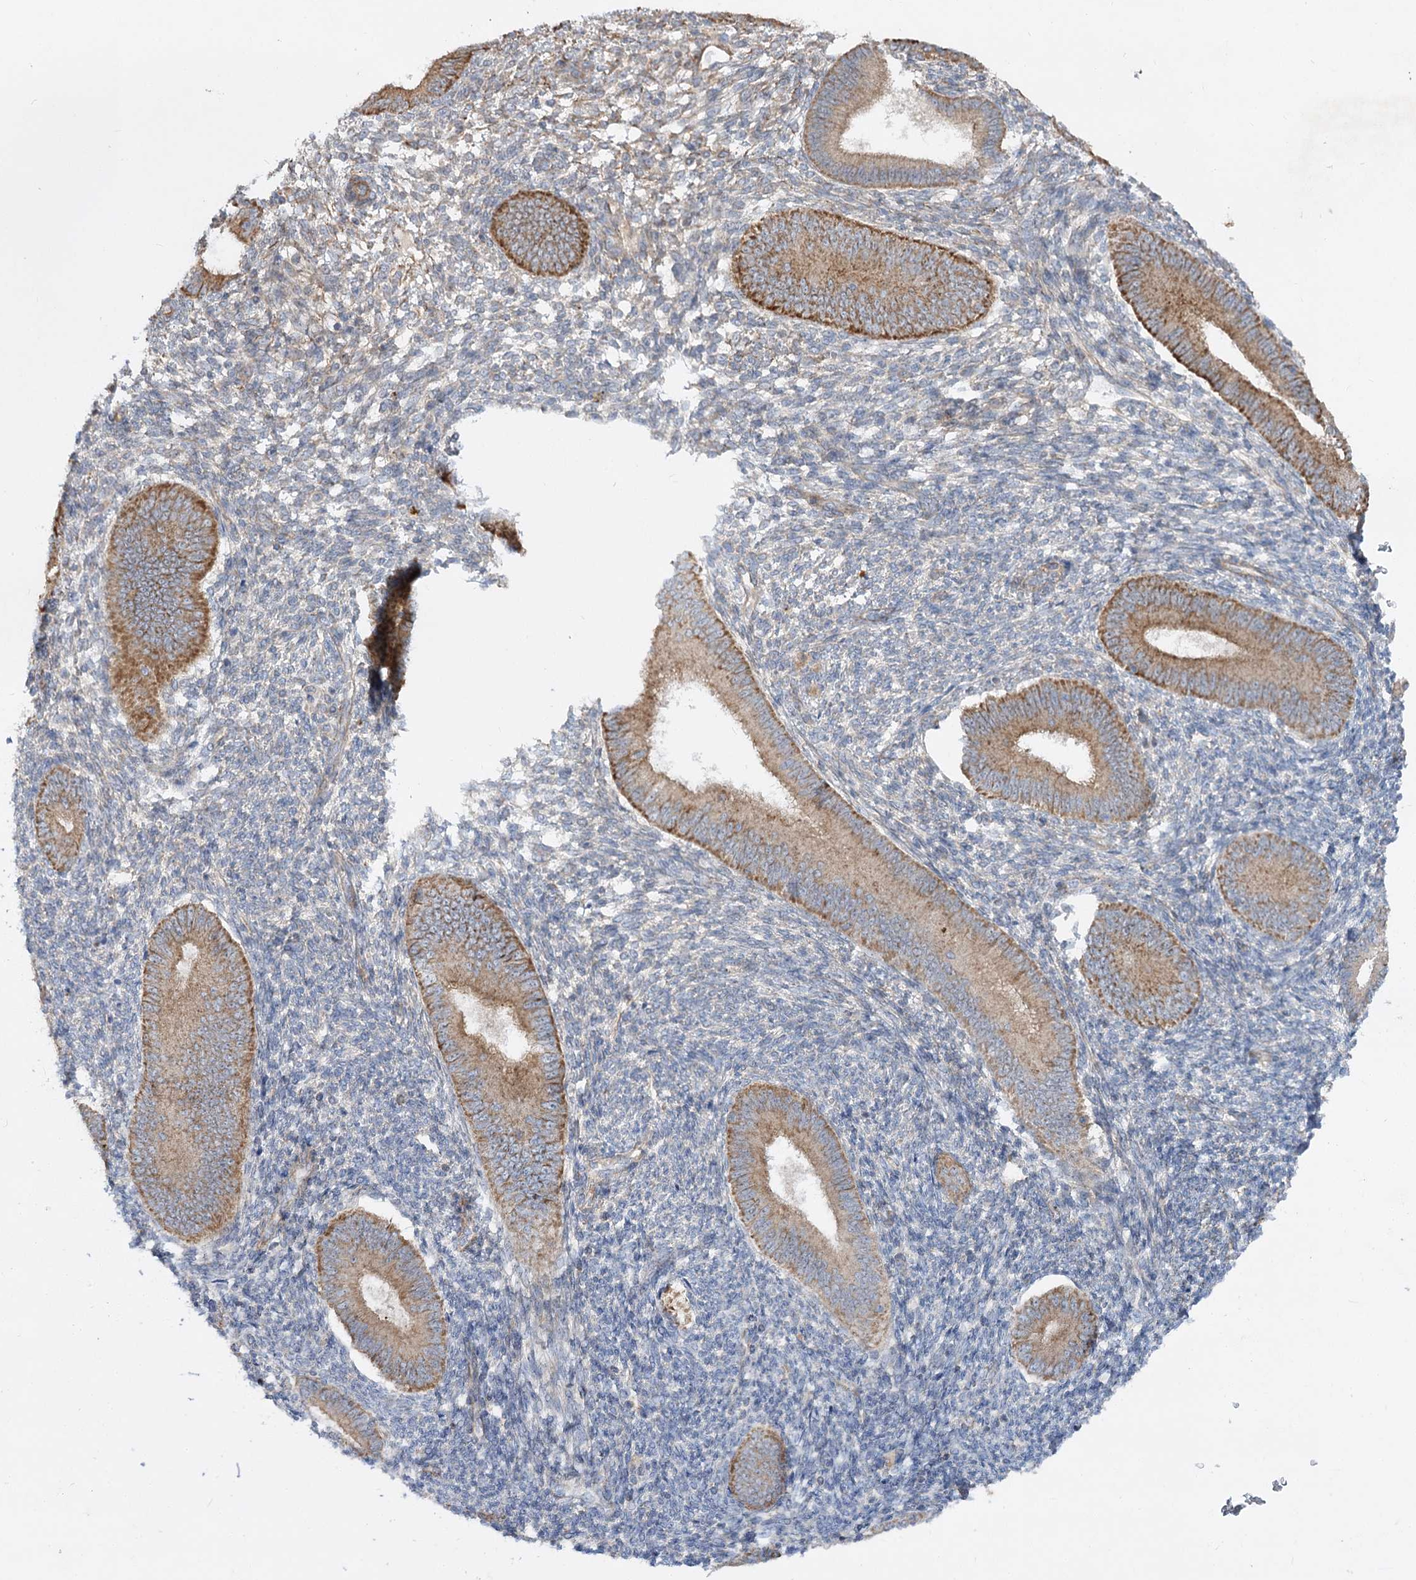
{"staining": {"intensity": "weak", "quantity": "<25%", "location": "cytoplasmic/membranous"}, "tissue": "endometrium", "cell_type": "Cells in endometrial stroma", "image_type": "normal", "snomed": [{"axis": "morphology", "description": "Normal tissue, NOS"}, {"axis": "topography", "description": "Uterus"}, {"axis": "topography", "description": "Endometrium"}], "caption": "The image shows no staining of cells in endometrial stroma in normal endometrium. (DAB immunohistochemistry, high magnification).", "gene": "KIAA0825", "patient": {"sex": "female", "age": 48}}